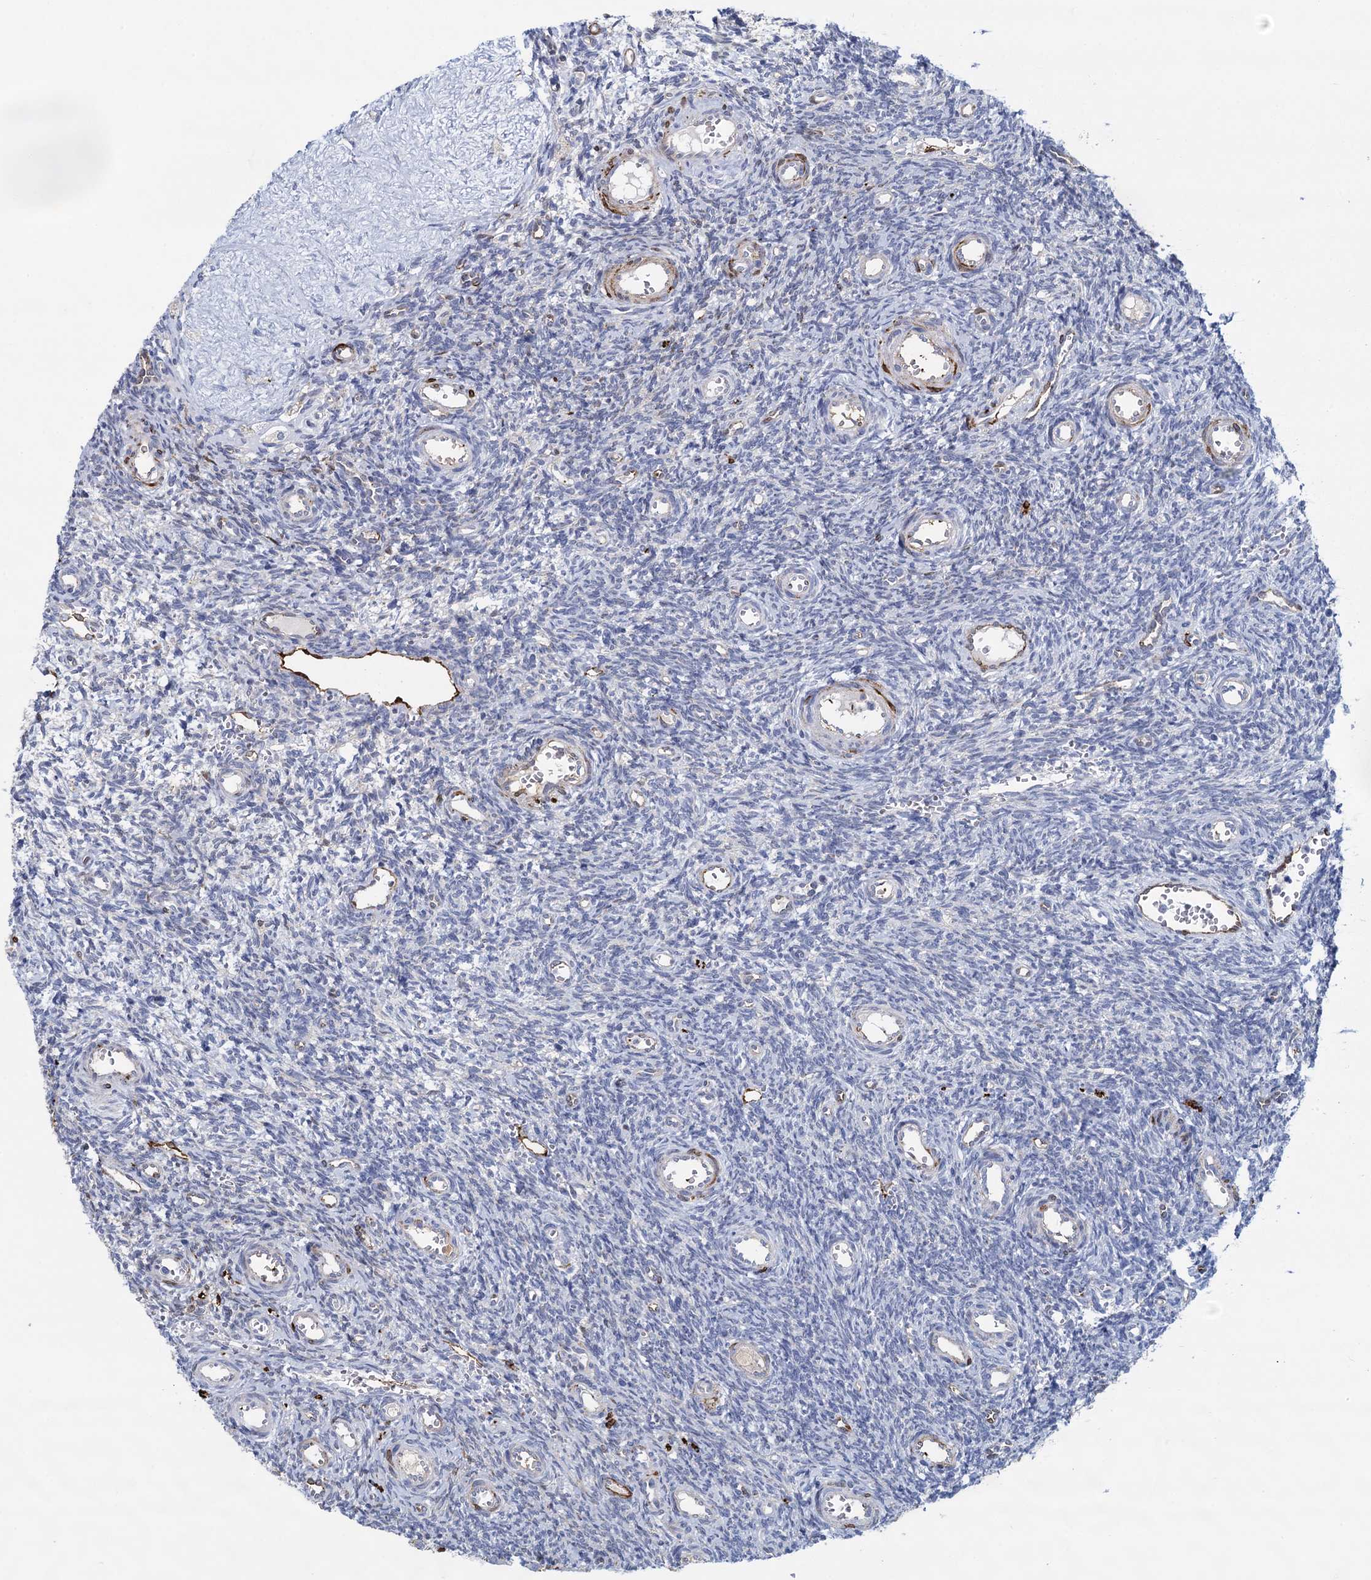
{"staining": {"intensity": "negative", "quantity": "none", "location": "none"}, "tissue": "ovary", "cell_type": "Ovarian stroma cells", "image_type": "normal", "snomed": [{"axis": "morphology", "description": "Normal tissue, NOS"}, {"axis": "topography", "description": "Ovary"}], "caption": "High power microscopy histopathology image of an immunohistochemistry (IHC) histopathology image of unremarkable ovary, revealing no significant staining in ovarian stroma cells.", "gene": "SNCG", "patient": {"sex": "female", "age": 39}}